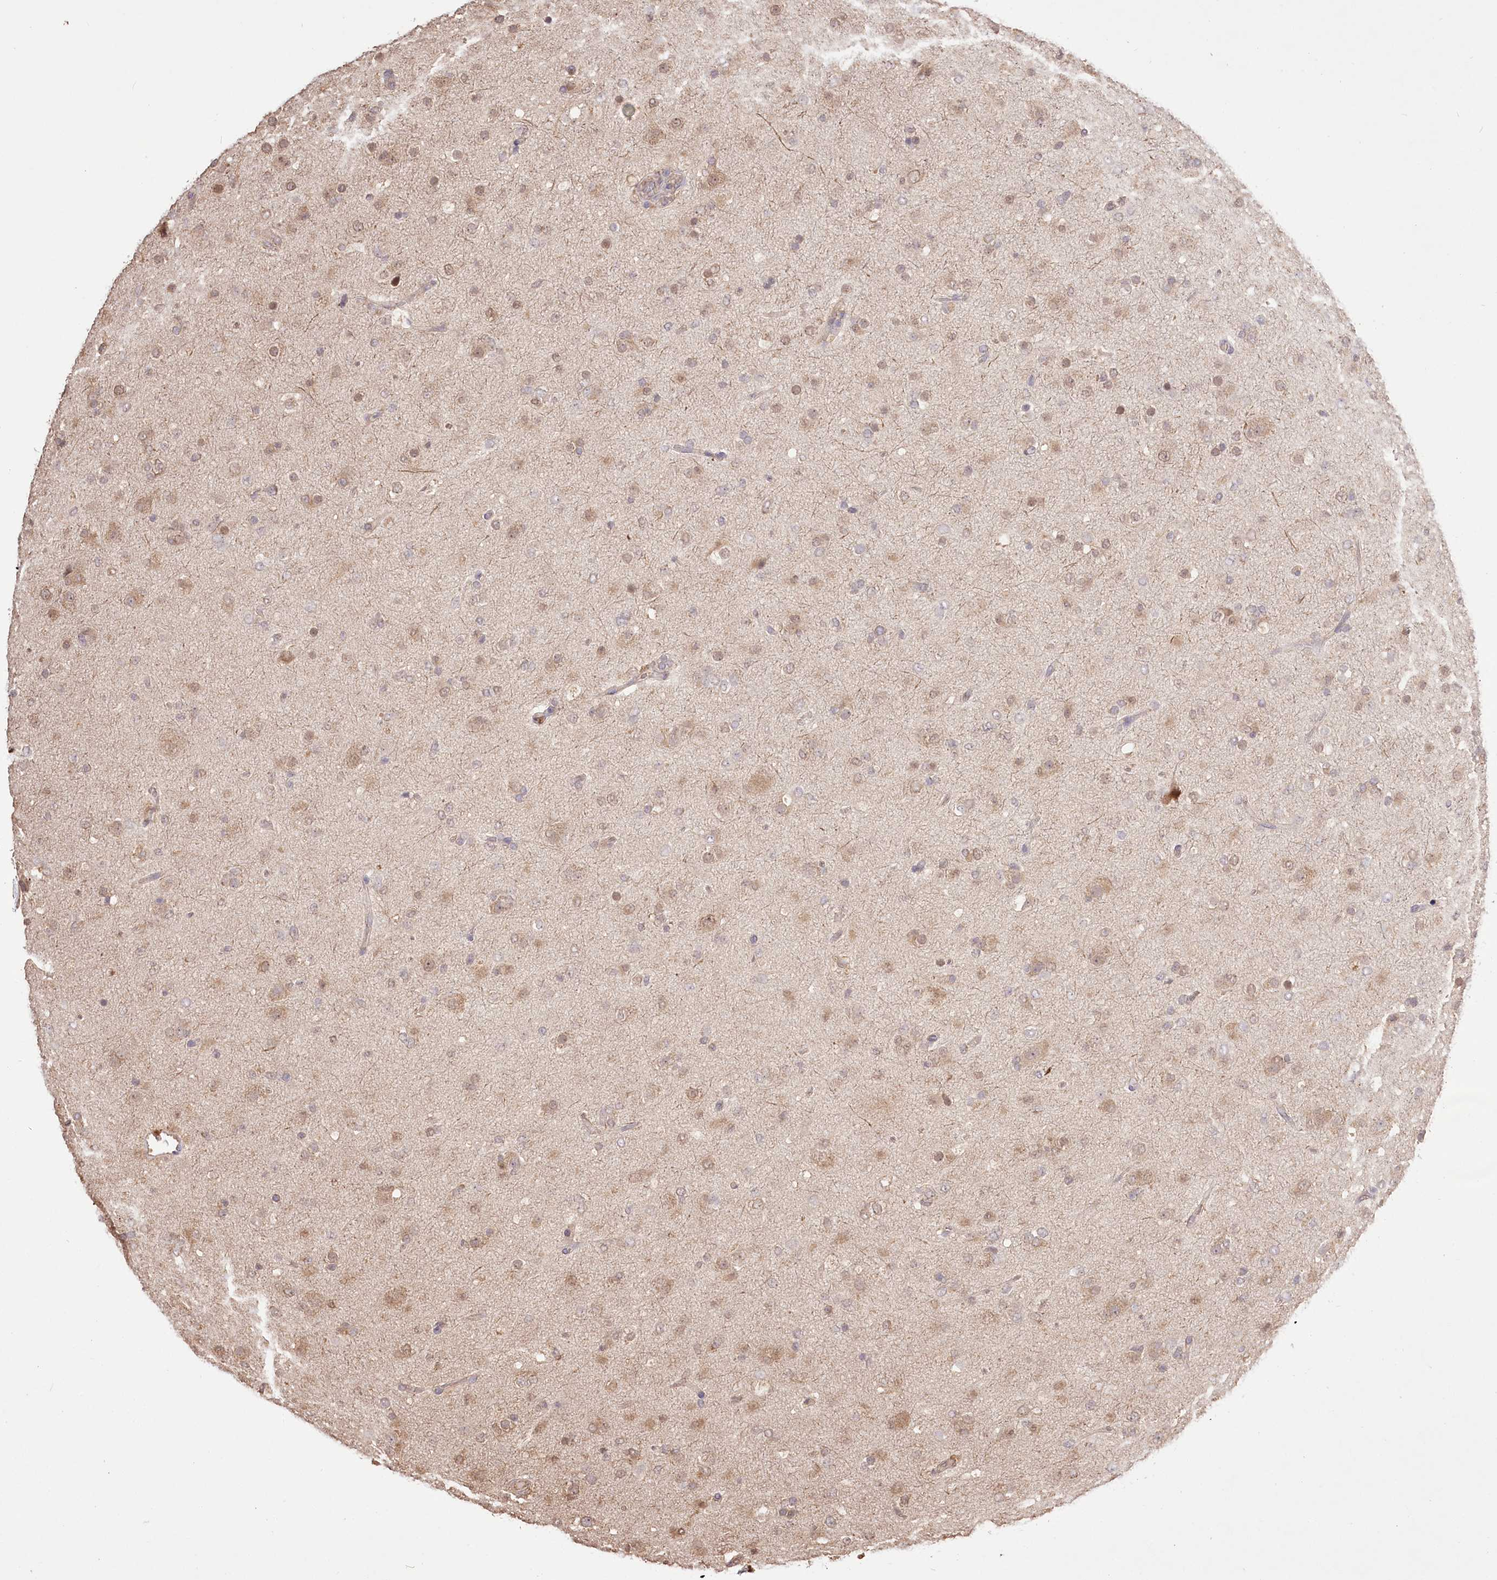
{"staining": {"intensity": "moderate", "quantity": "25%-75%", "location": "cytoplasmic/membranous,nuclear"}, "tissue": "glioma", "cell_type": "Tumor cells", "image_type": "cancer", "snomed": [{"axis": "morphology", "description": "Glioma, malignant, Low grade"}, {"axis": "topography", "description": "Brain"}], "caption": "Immunohistochemical staining of glioma demonstrates moderate cytoplasmic/membranous and nuclear protein expression in about 25%-75% of tumor cells.", "gene": "R3HDM2", "patient": {"sex": "male", "age": 65}}